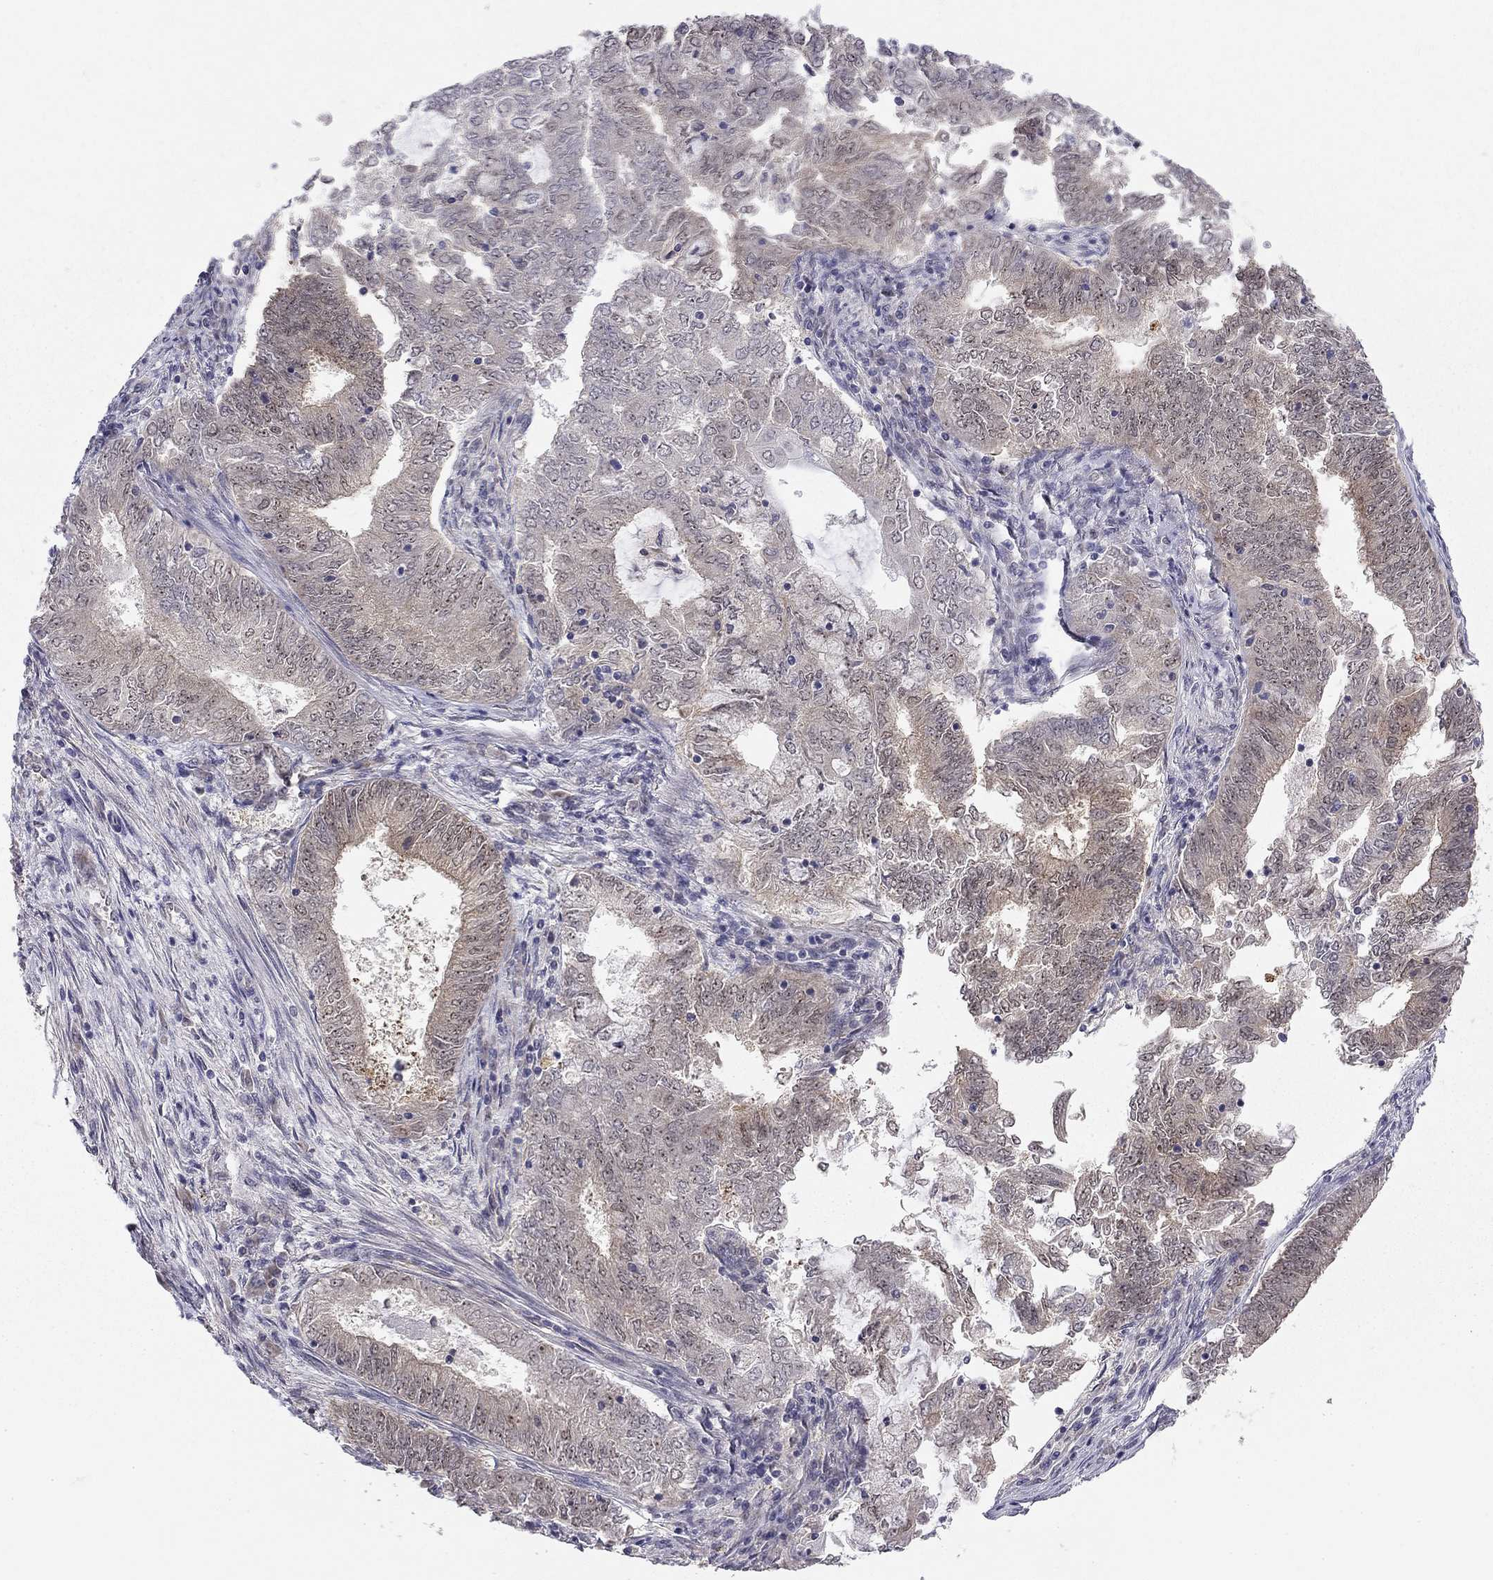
{"staining": {"intensity": "weak", "quantity": "<25%", "location": "cytoplasmic/membranous"}, "tissue": "endometrial cancer", "cell_type": "Tumor cells", "image_type": "cancer", "snomed": [{"axis": "morphology", "description": "Adenocarcinoma, NOS"}, {"axis": "topography", "description": "Endometrium"}], "caption": "This image is of endometrial cancer (adenocarcinoma) stained with immunohistochemistry (IHC) to label a protein in brown with the nuclei are counter-stained blue. There is no staining in tumor cells.", "gene": "STXBP6", "patient": {"sex": "female", "age": 62}}